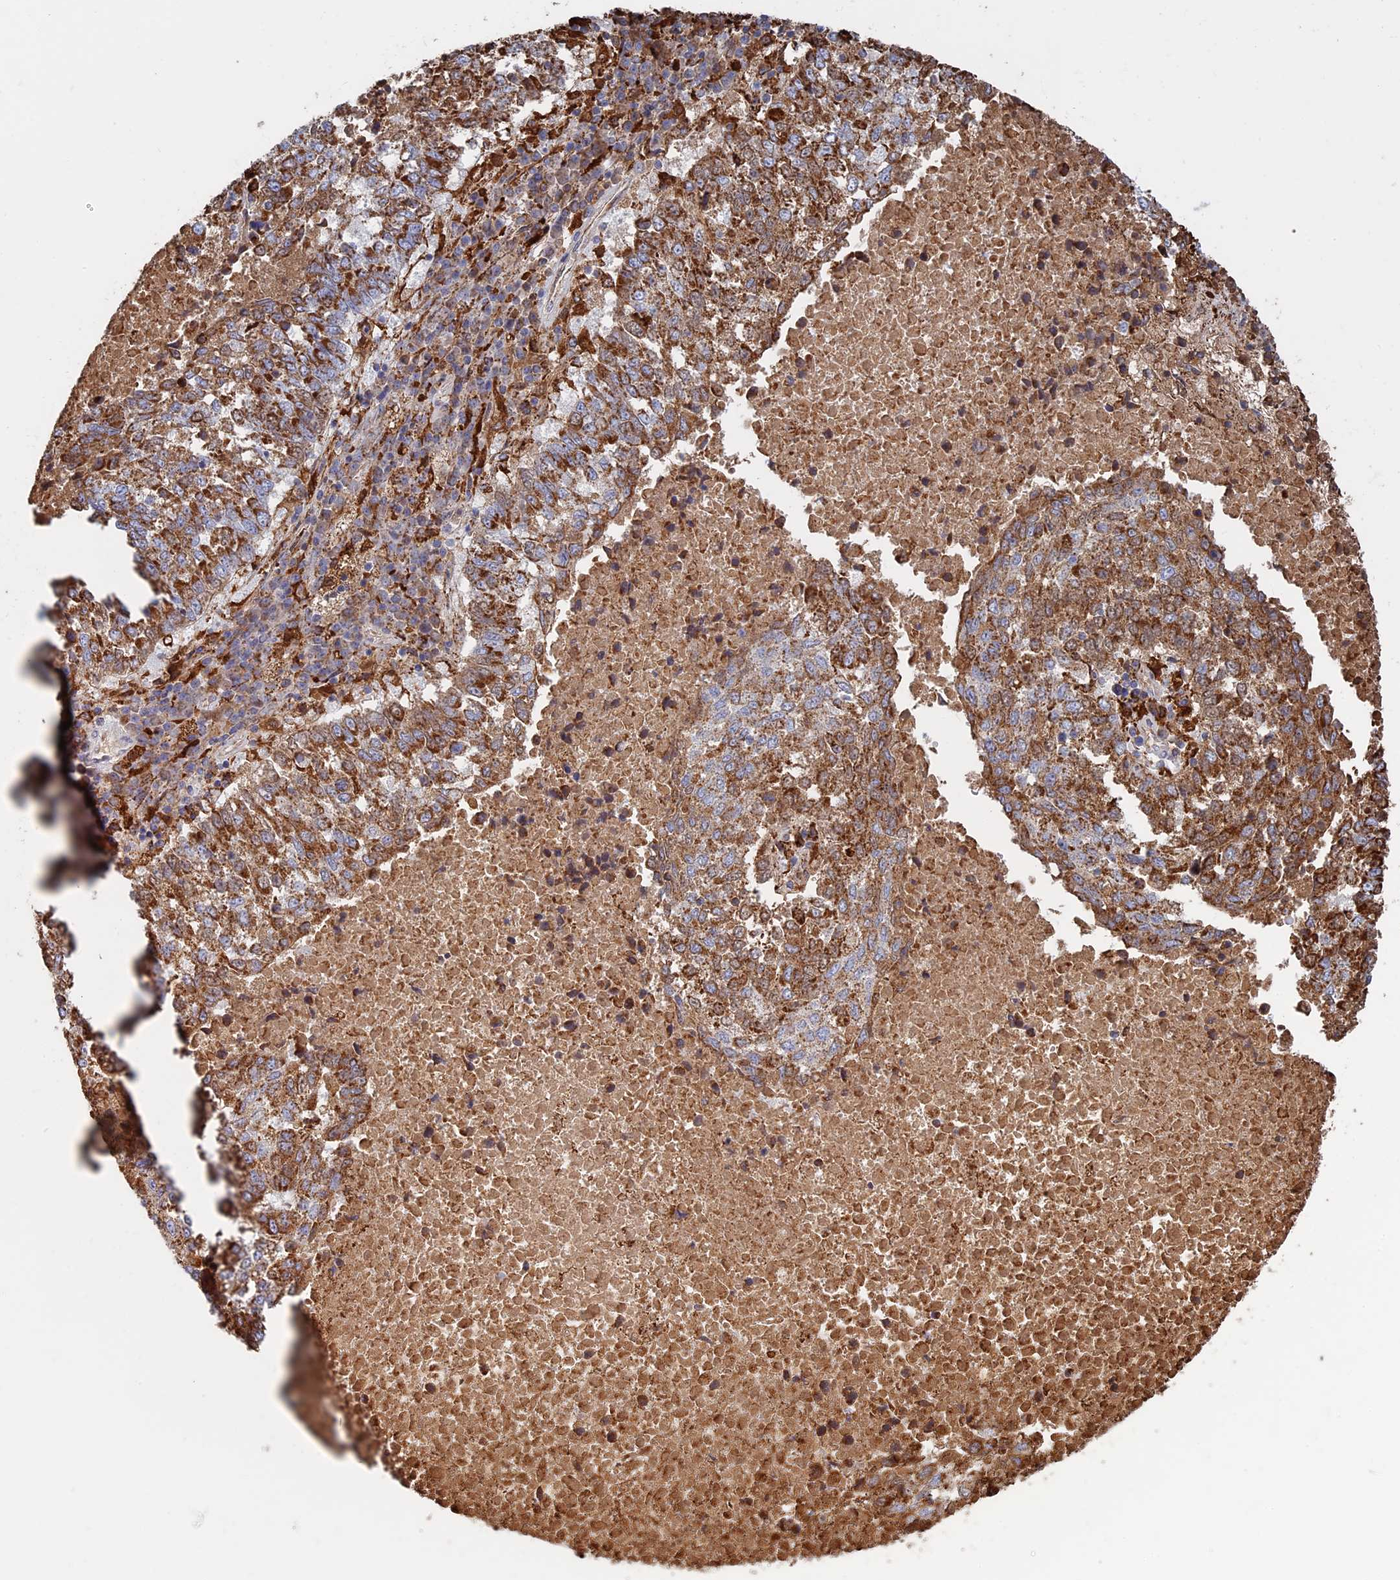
{"staining": {"intensity": "moderate", "quantity": ">75%", "location": "cytoplasmic/membranous"}, "tissue": "lung cancer", "cell_type": "Tumor cells", "image_type": "cancer", "snomed": [{"axis": "morphology", "description": "Squamous cell carcinoma, NOS"}, {"axis": "topography", "description": "Lung"}], "caption": "This histopathology image displays immunohistochemistry (IHC) staining of human lung cancer (squamous cell carcinoma), with medium moderate cytoplasmic/membranous positivity in approximately >75% of tumor cells.", "gene": "SEC24D", "patient": {"sex": "male", "age": 73}}